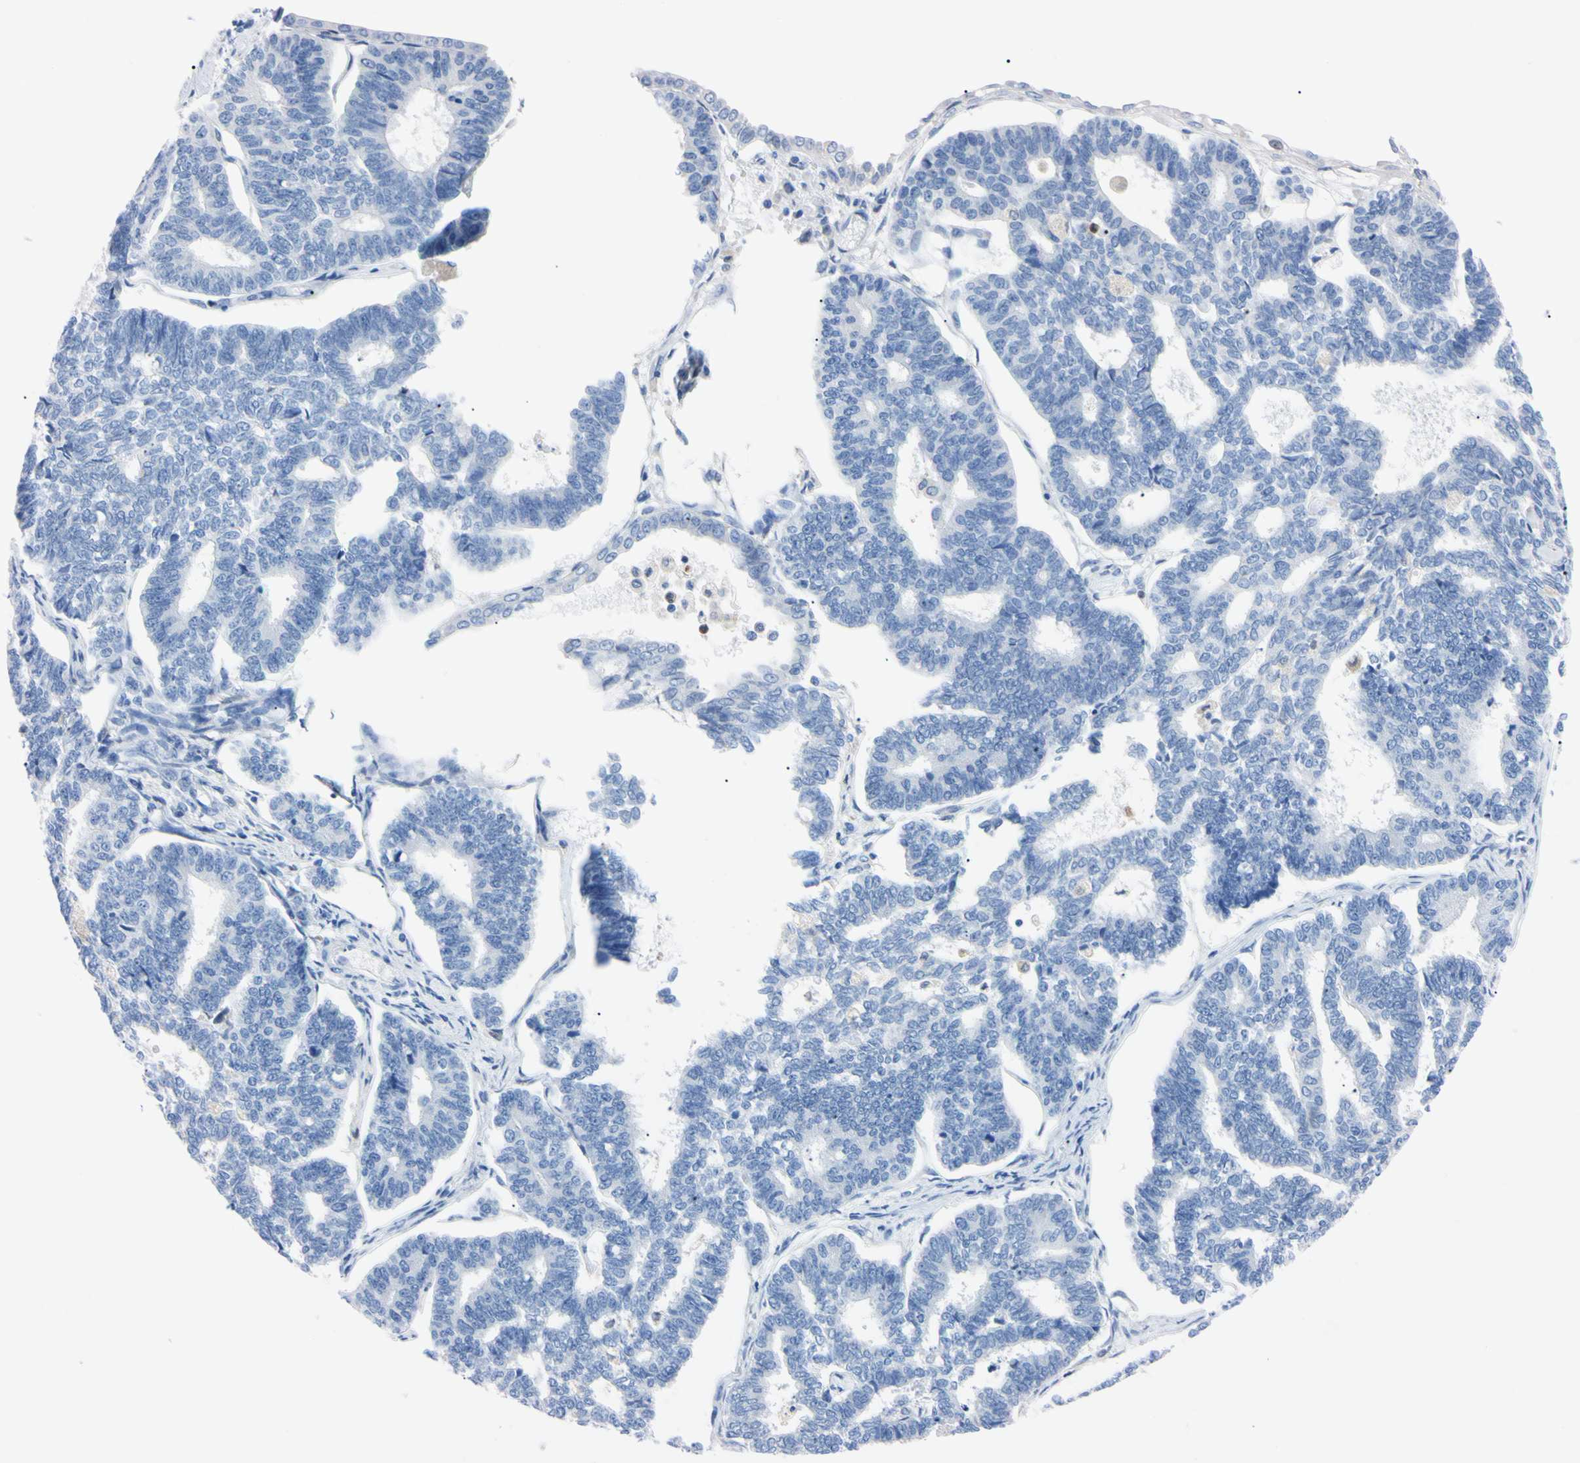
{"staining": {"intensity": "negative", "quantity": "none", "location": "none"}, "tissue": "endometrial cancer", "cell_type": "Tumor cells", "image_type": "cancer", "snomed": [{"axis": "morphology", "description": "Adenocarcinoma, NOS"}, {"axis": "topography", "description": "Endometrium"}], "caption": "DAB immunohistochemical staining of human endometrial cancer demonstrates no significant positivity in tumor cells.", "gene": "NCF4", "patient": {"sex": "female", "age": 70}}